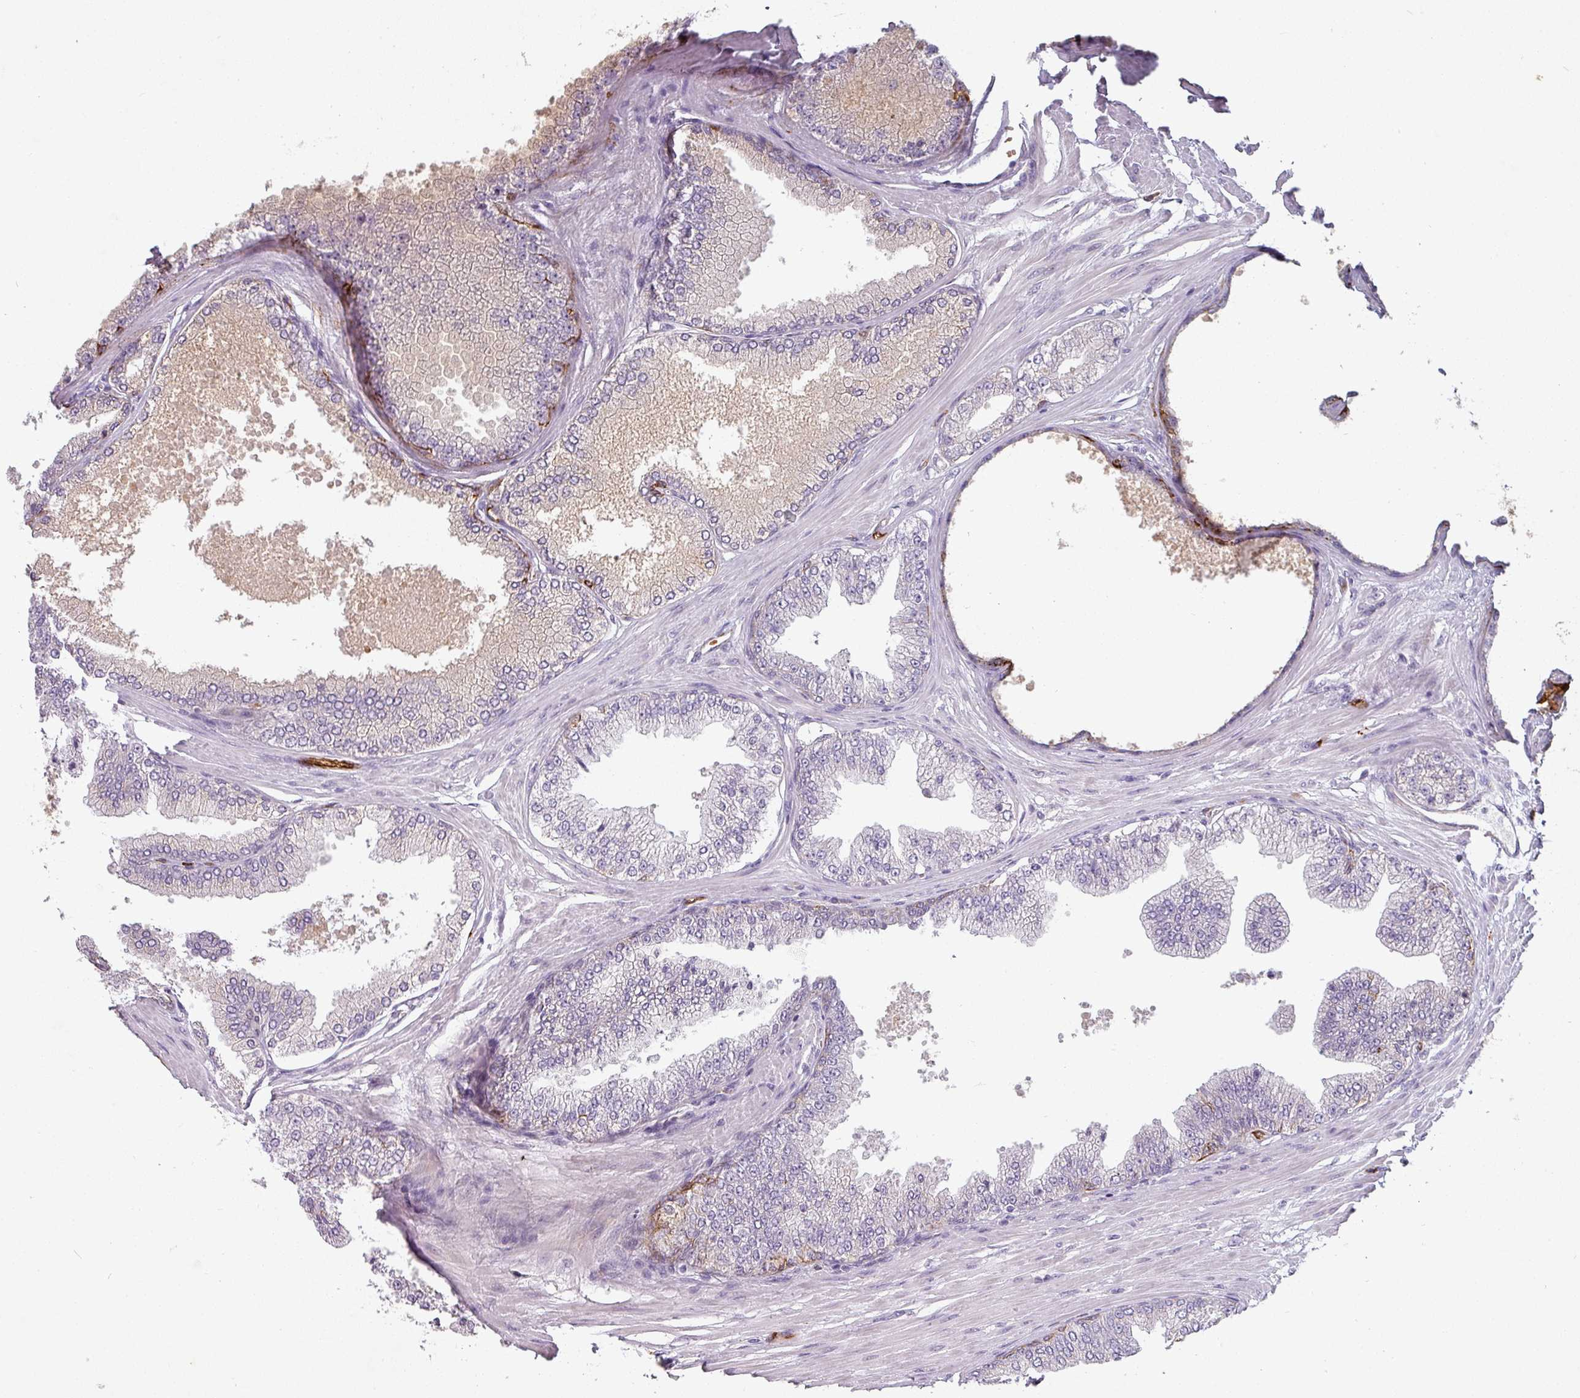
{"staining": {"intensity": "moderate", "quantity": "<25%", "location": "cytoplasmic/membranous"}, "tissue": "prostate cancer", "cell_type": "Tumor cells", "image_type": "cancer", "snomed": [{"axis": "morphology", "description": "Adenocarcinoma, Low grade"}, {"axis": "topography", "description": "Prostate"}], "caption": "Low-grade adenocarcinoma (prostate) stained for a protein exhibits moderate cytoplasmic/membranous positivity in tumor cells. (IHC, brightfield microscopy, high magnification).", "gene": "PRODH2", "patient": {"sex": "male", "age": 63}}